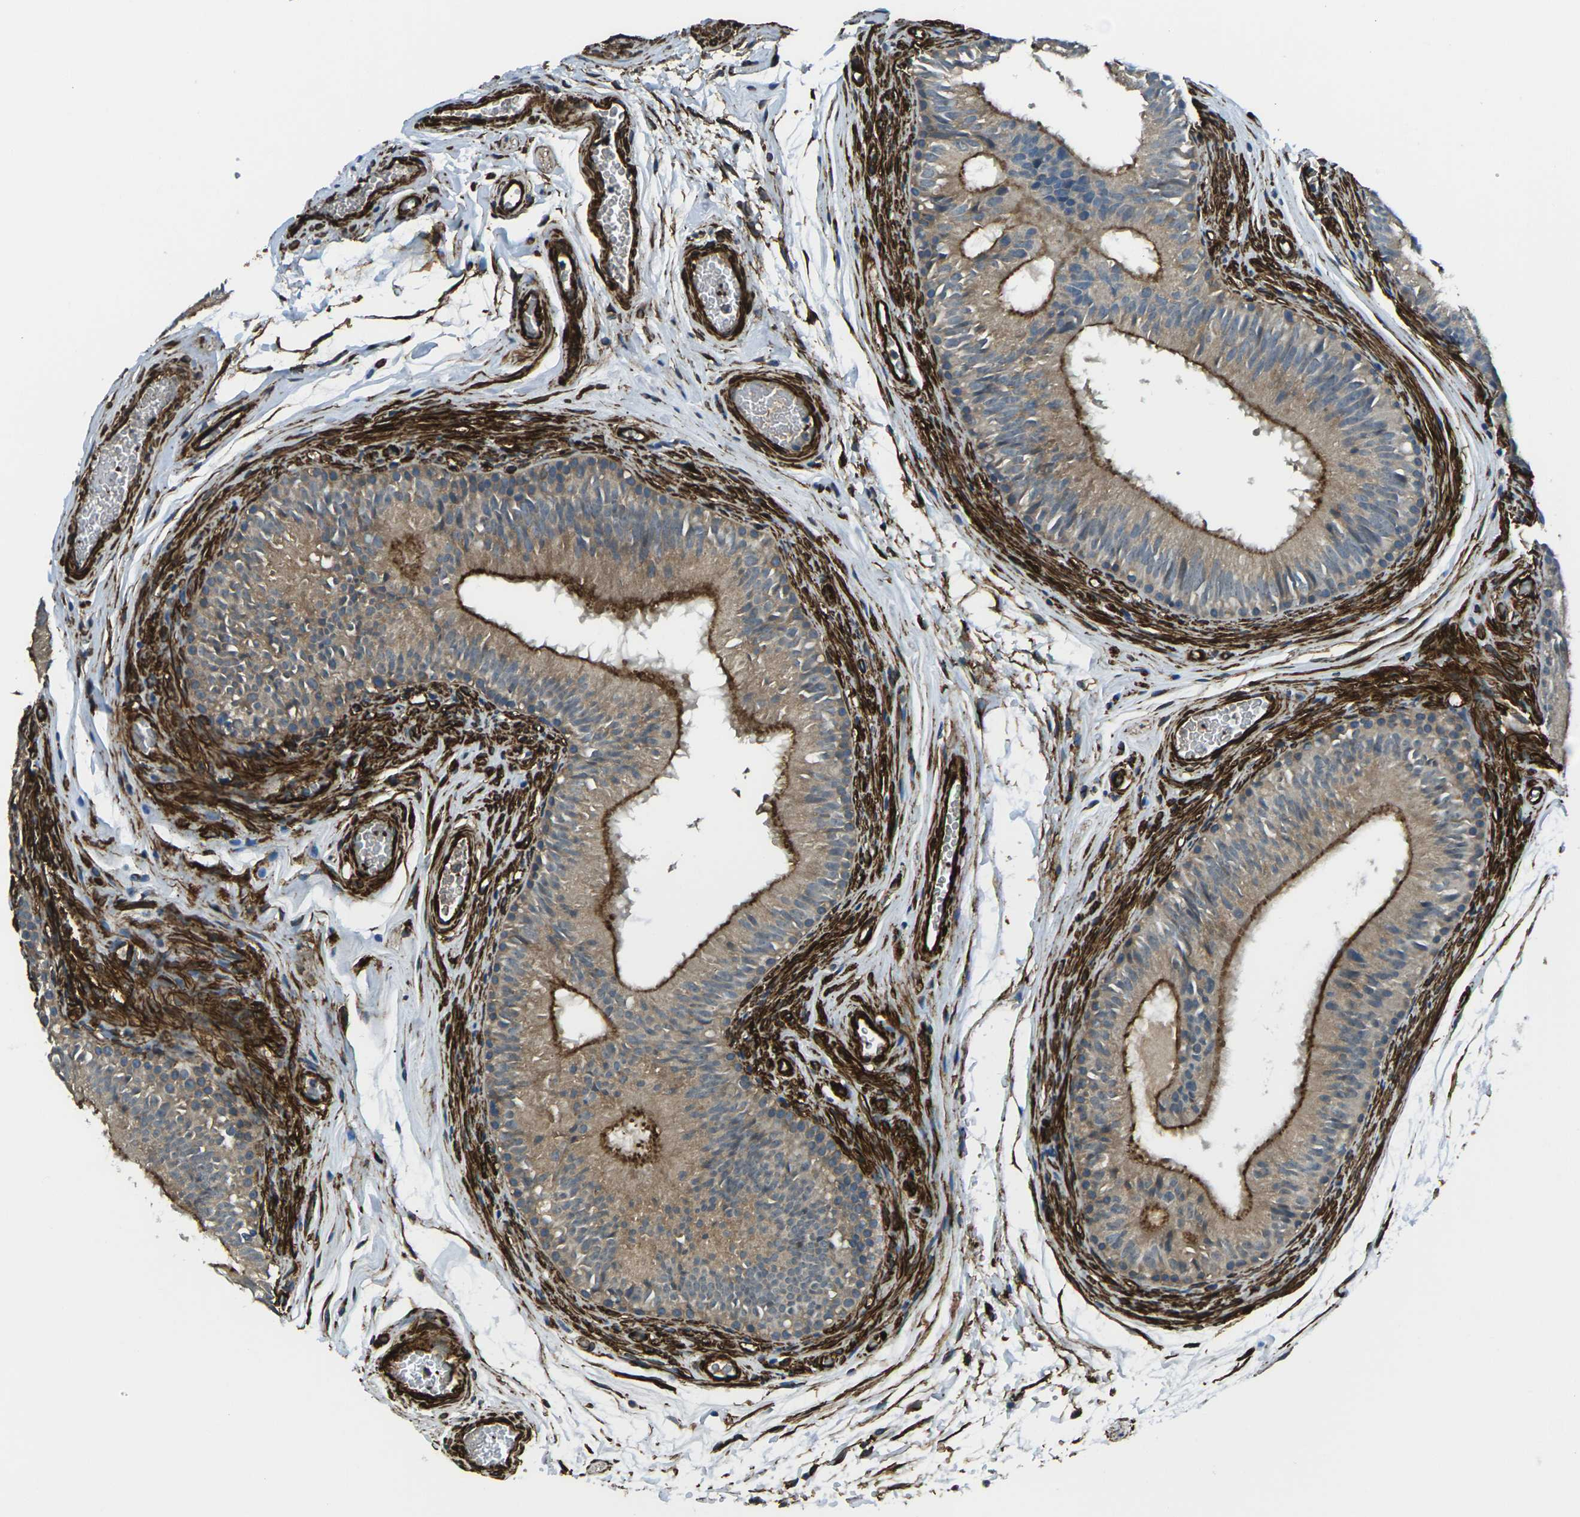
{"staining": {"intensity": "moderate", "quantity": ">75%", "location": "cytoplasmic/membranous"}, "tissue": "epididymis", "cell_type": "Glandular cells", "image_type": "normal", "snomed": [{"axis": "morphology", "description": "Normal tissue, NOS"}, {"axis": "topography", "description": "Epididymis"}], "caption": "Immunohistochemical staining of normal epididymis reveals moderate cytoplasmic/membranous protein expression in about >75% of glandular cells.", "gene": "GRAMD1C", "patient": {"sex": "male", "age": 36}}